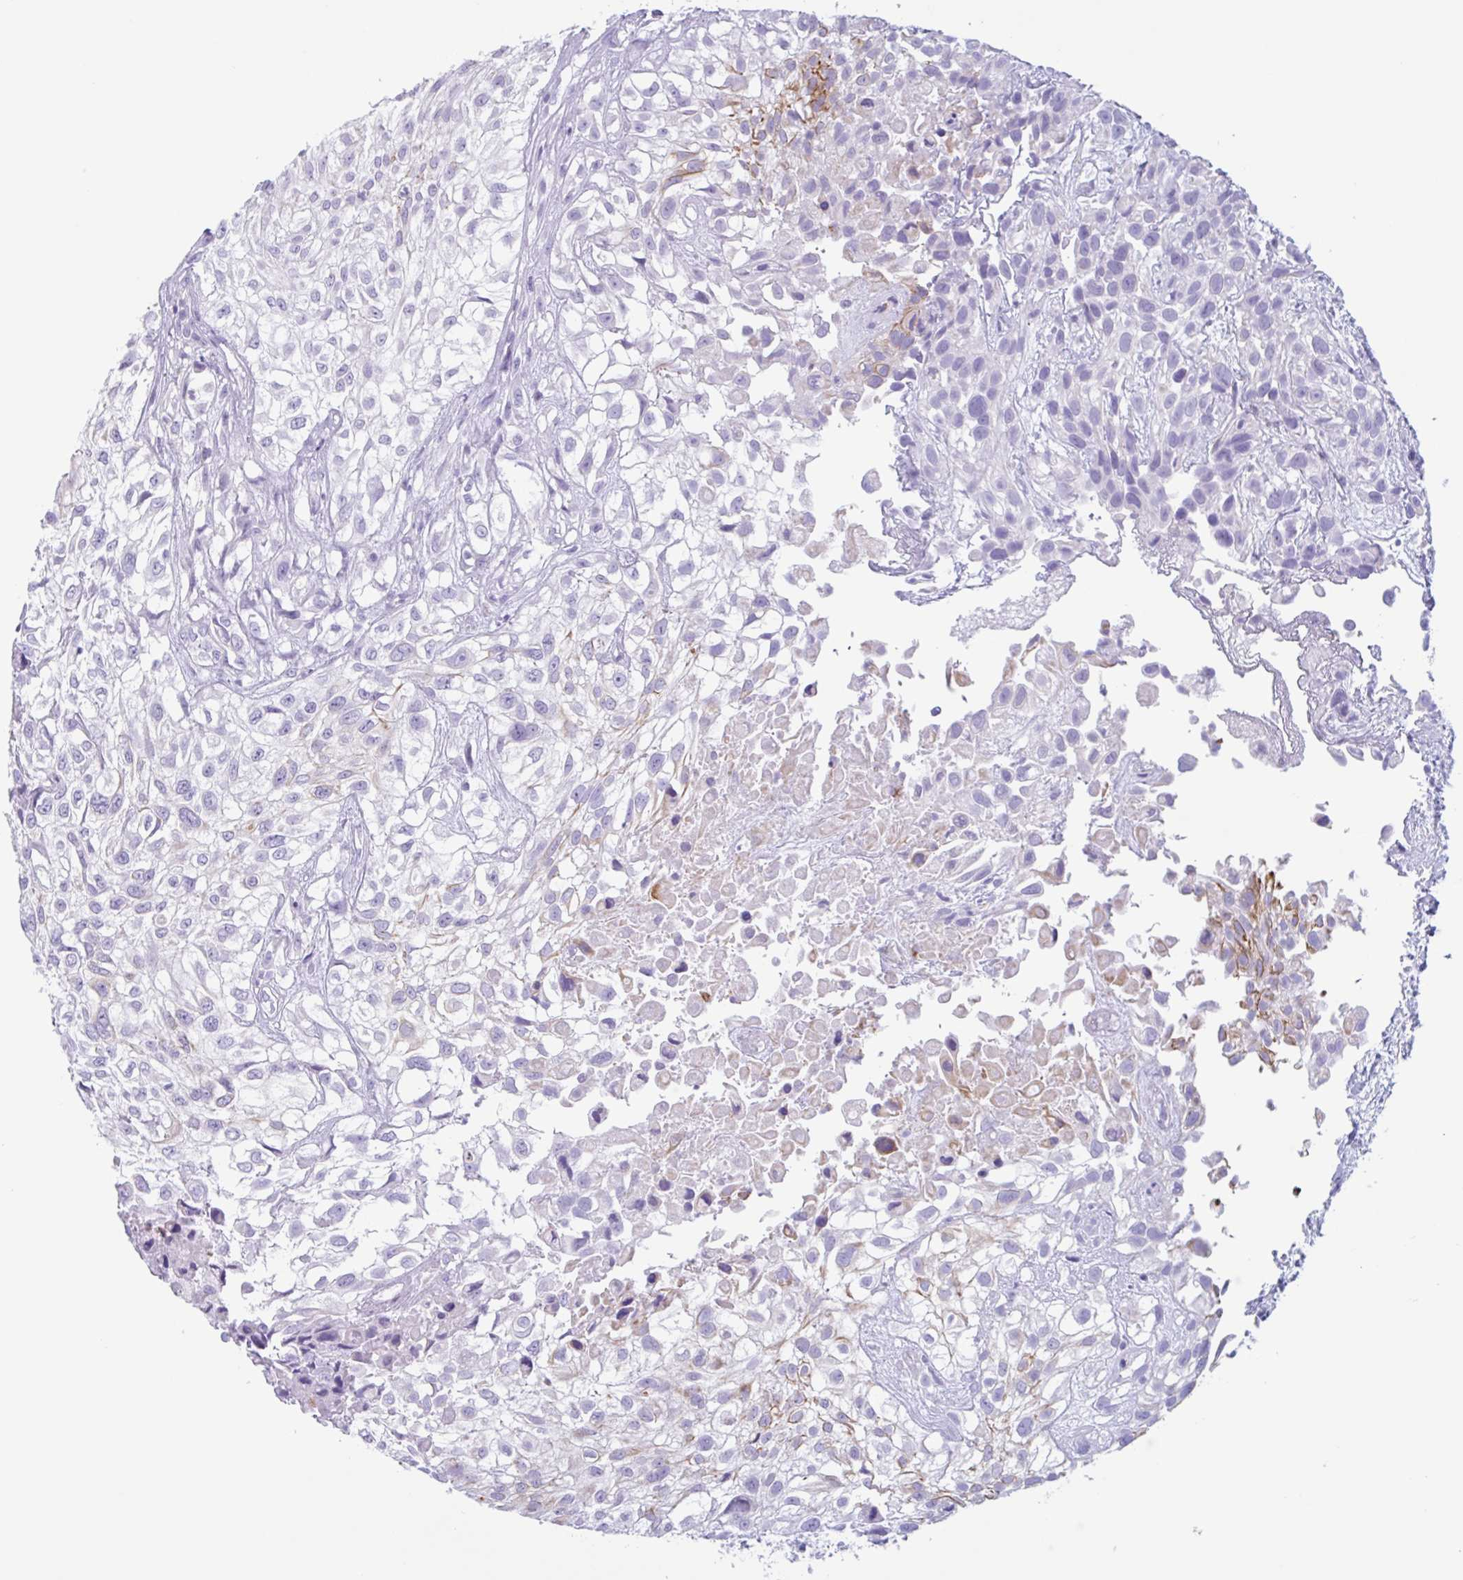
{"staining": {"intensity": "negative", "quantity": "none", "location": "none"}, "tissue": "urothelial cancer", "cell_type": "Tumor cells", "image_type": "cancer", "snomed": [{"axis": "morphology", "description": "Urothelial carcinoma, High grade"}, {"axis": "topography", "description": "Urinary bladder"}], "caption": "Immunohistochemistry (IHC) image of neoplastic tissue: human urothelial cancer stained with DAB demonstrates no significant protein staining in tumor cells.", "gene": "DTWD2", "patient": {"sex": "male", "age": 56}}